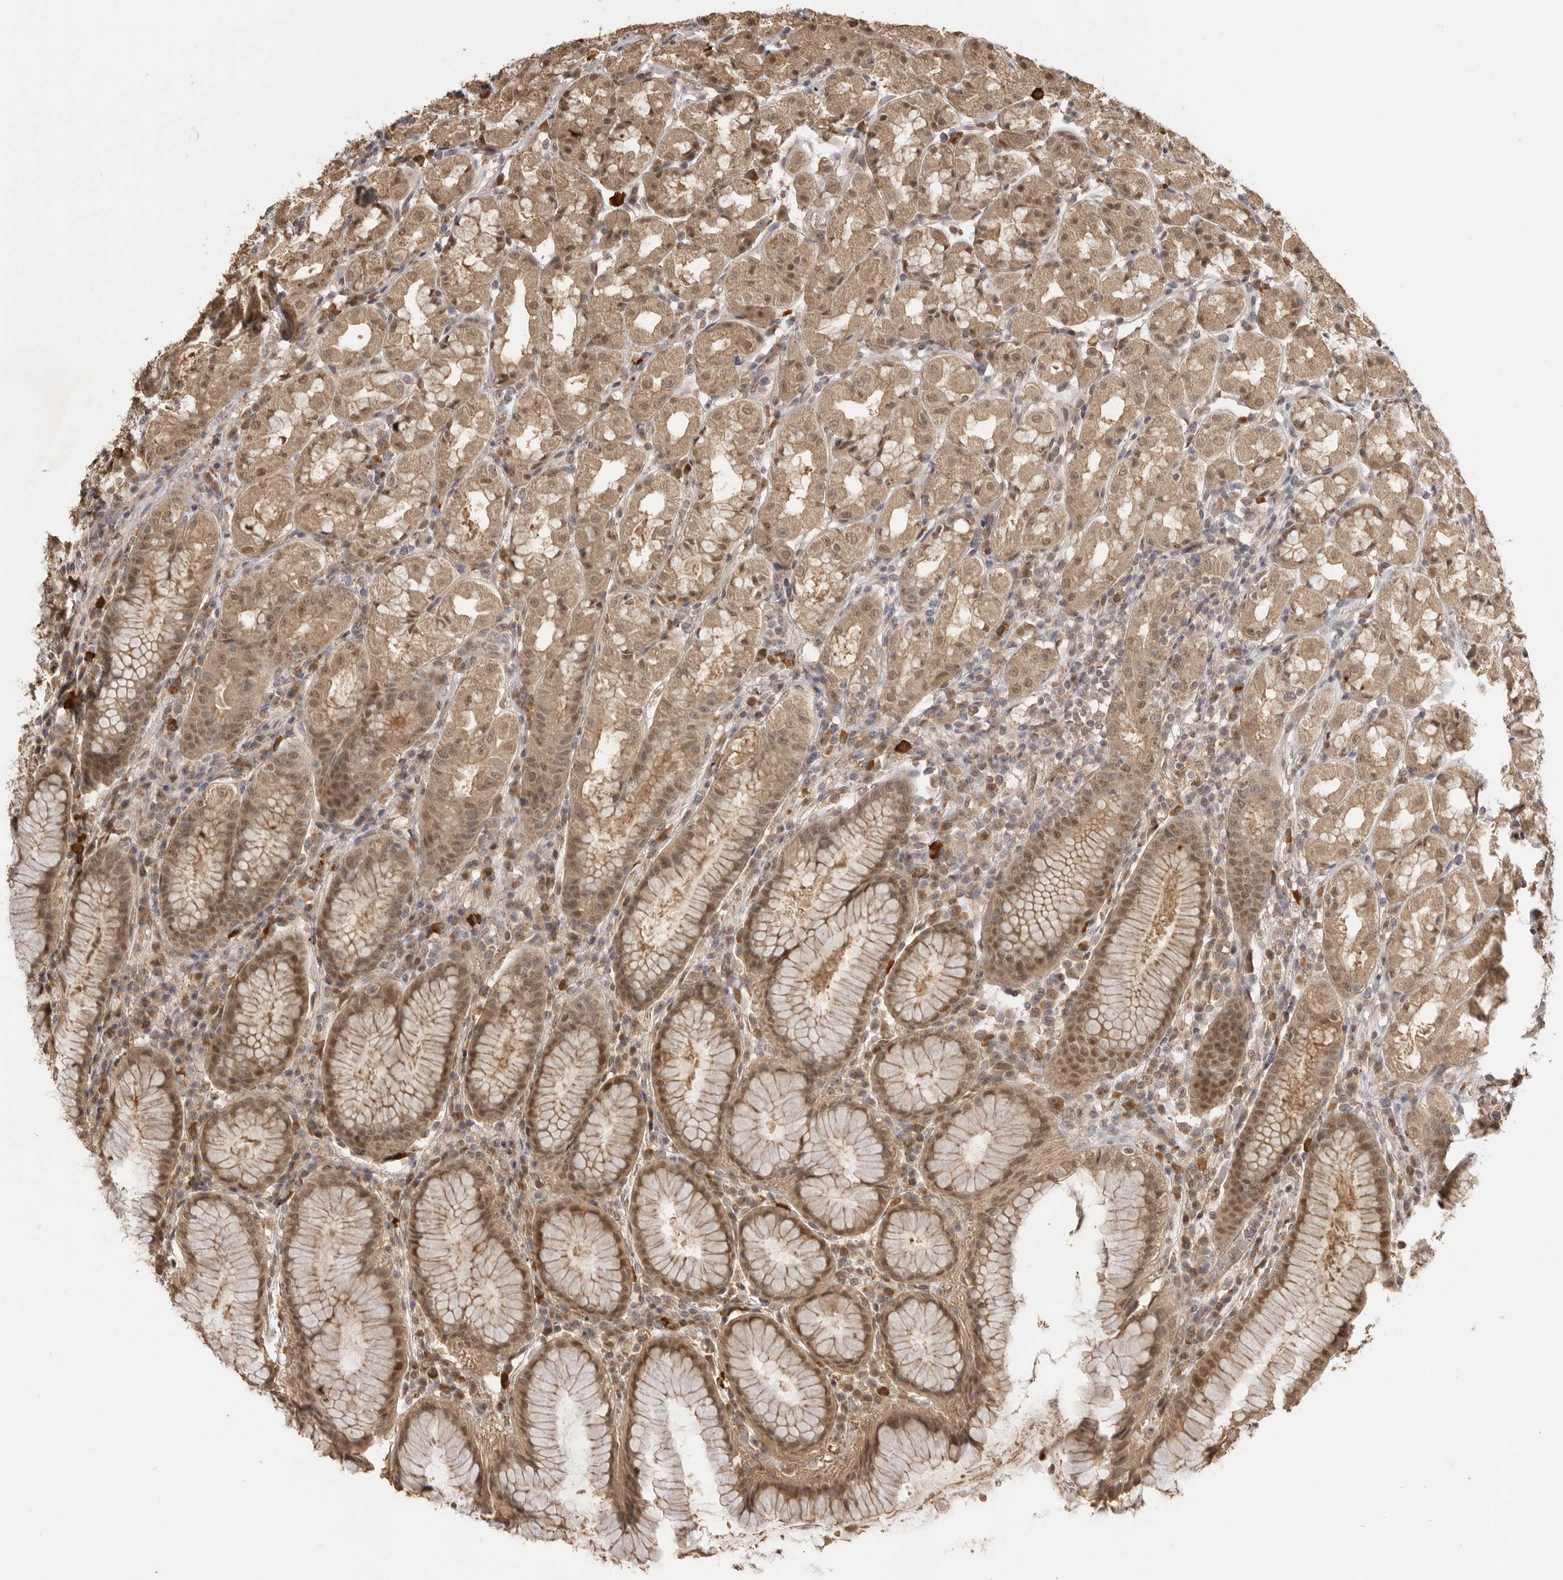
{"staining": {"intensity": "moderate", "quantity": ">75%", "location": "cytoplasmic/membranous,nuclear"}, "tissue": "stomach", "cell_type": "Glandular cells", "image_type": "normal", "snomed": [{"axis": "morphology", "description": "Normal tissue, NOS"}, {"axis": "topography", "description": "Stomach, lower"}], "caption": "Stomach stained for a protein displays moderate cytoplasmic/membranous,nuclear positivity in glandular cells. Using DAB (3,3'-diaminobenzidine) (brown) and hematoxylin (blue) stains, captured at high magnification using brightfield microscopy.", "gene": "ASPSCR1", "patient": {"sex": "female", "age": 56}}